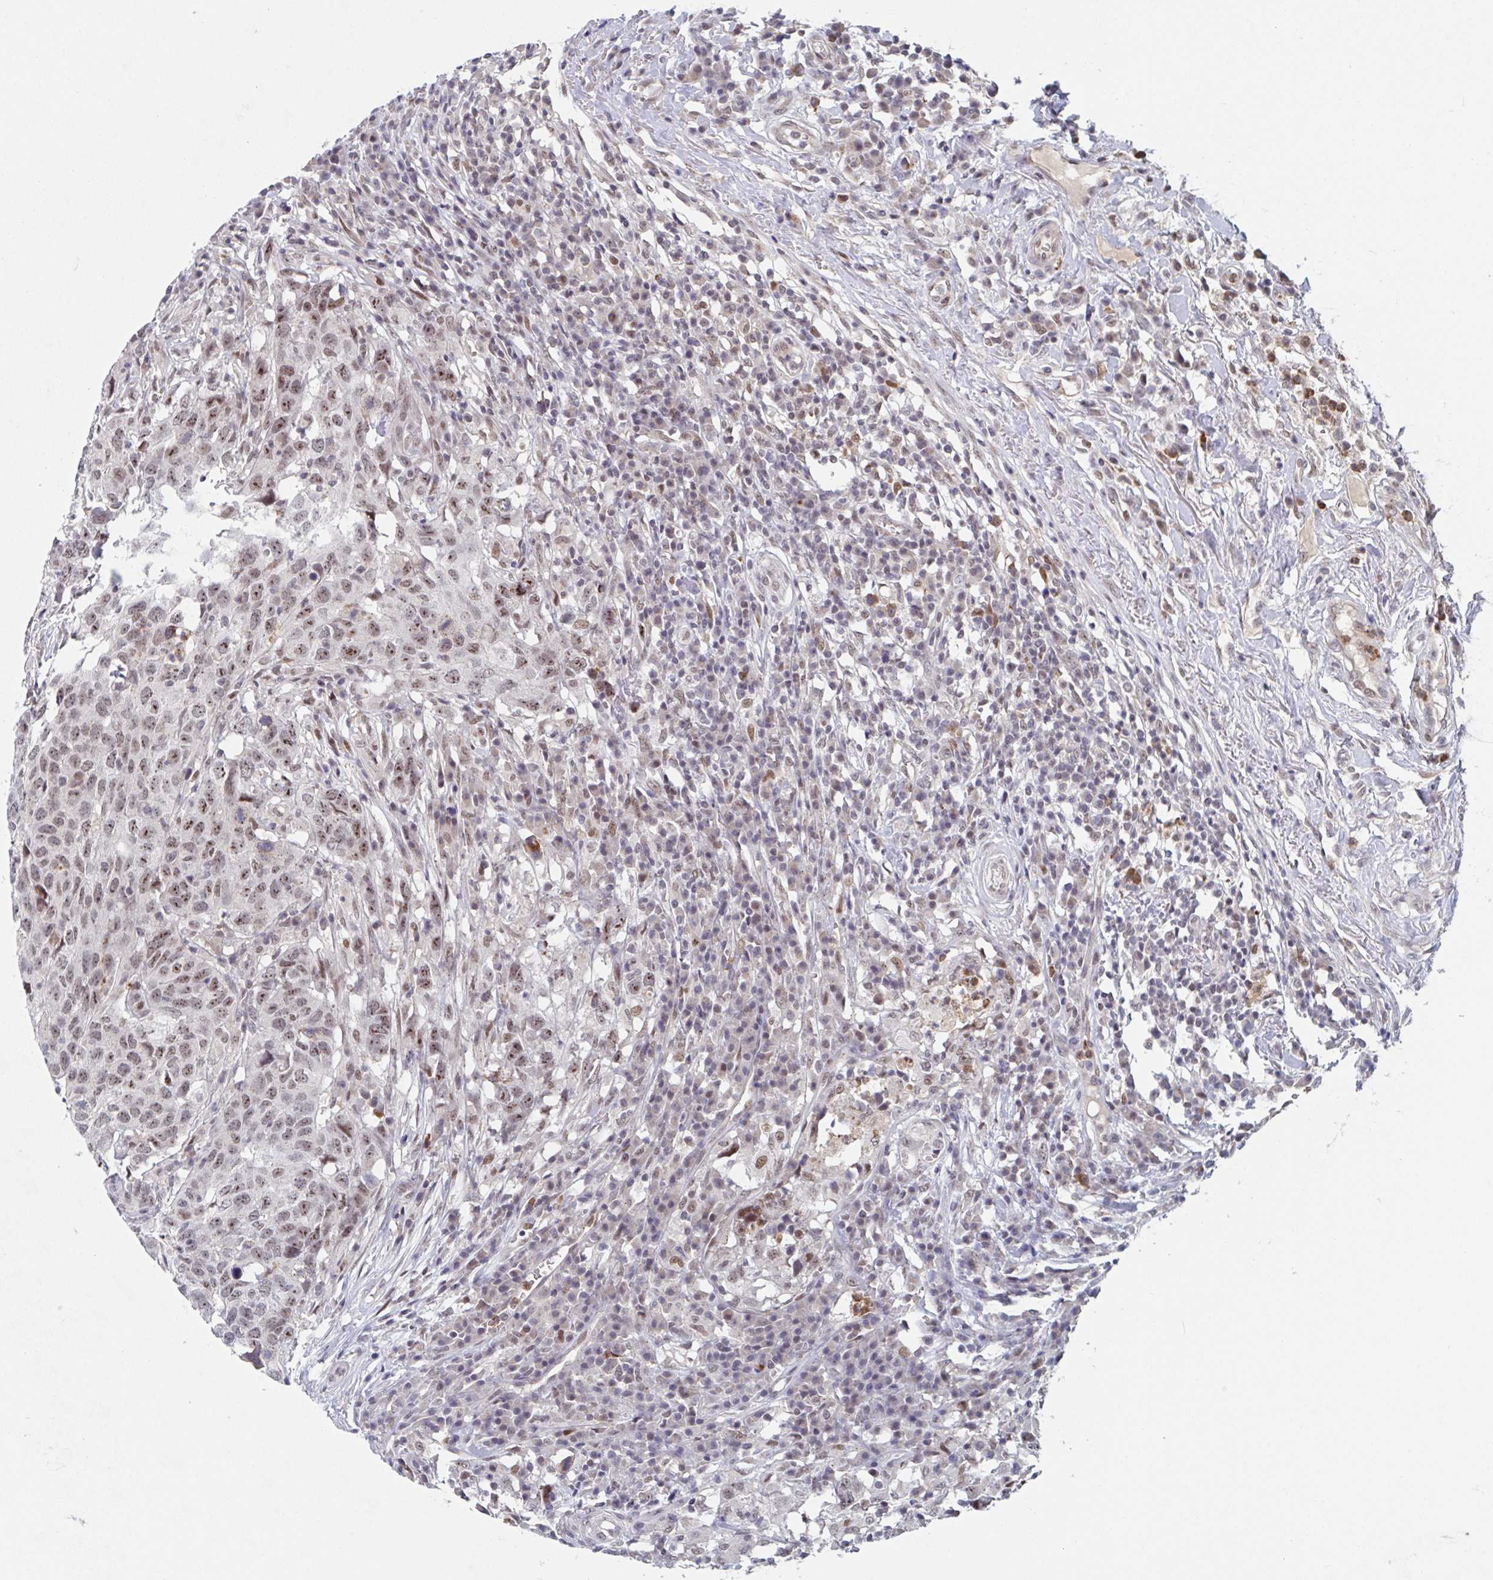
{"staining": {"intensity": "moderate", "quantity": "25%-75%", "location": "nuclear"}, "tissue": "head and neck cancer", "cell_type": "Tumor cells", "image_type": "cancer", "snomed": [{"axis": "morphology", "description": "Normal tissue, NOS"}, {"axis": "morphology", "description": "Squamous cell carcinoma, NOS"}, {"axis": "topography", "description": "Skeletal muscle"}, {"axis": "topography", "description": "Vascular tissue"}, {"axis": "topography", "description": "Peripheral nerve tissue"}, {"axis": "topography", "description": "Head-Neck"}], "caption": "A photomicrograph of head and neck squamous cell carcinoma stained for a protein reveals moderate nuclear brown staining in tumor cells.", "gene": "RNF212", "patient": {"sex": "male", "age": 66}}